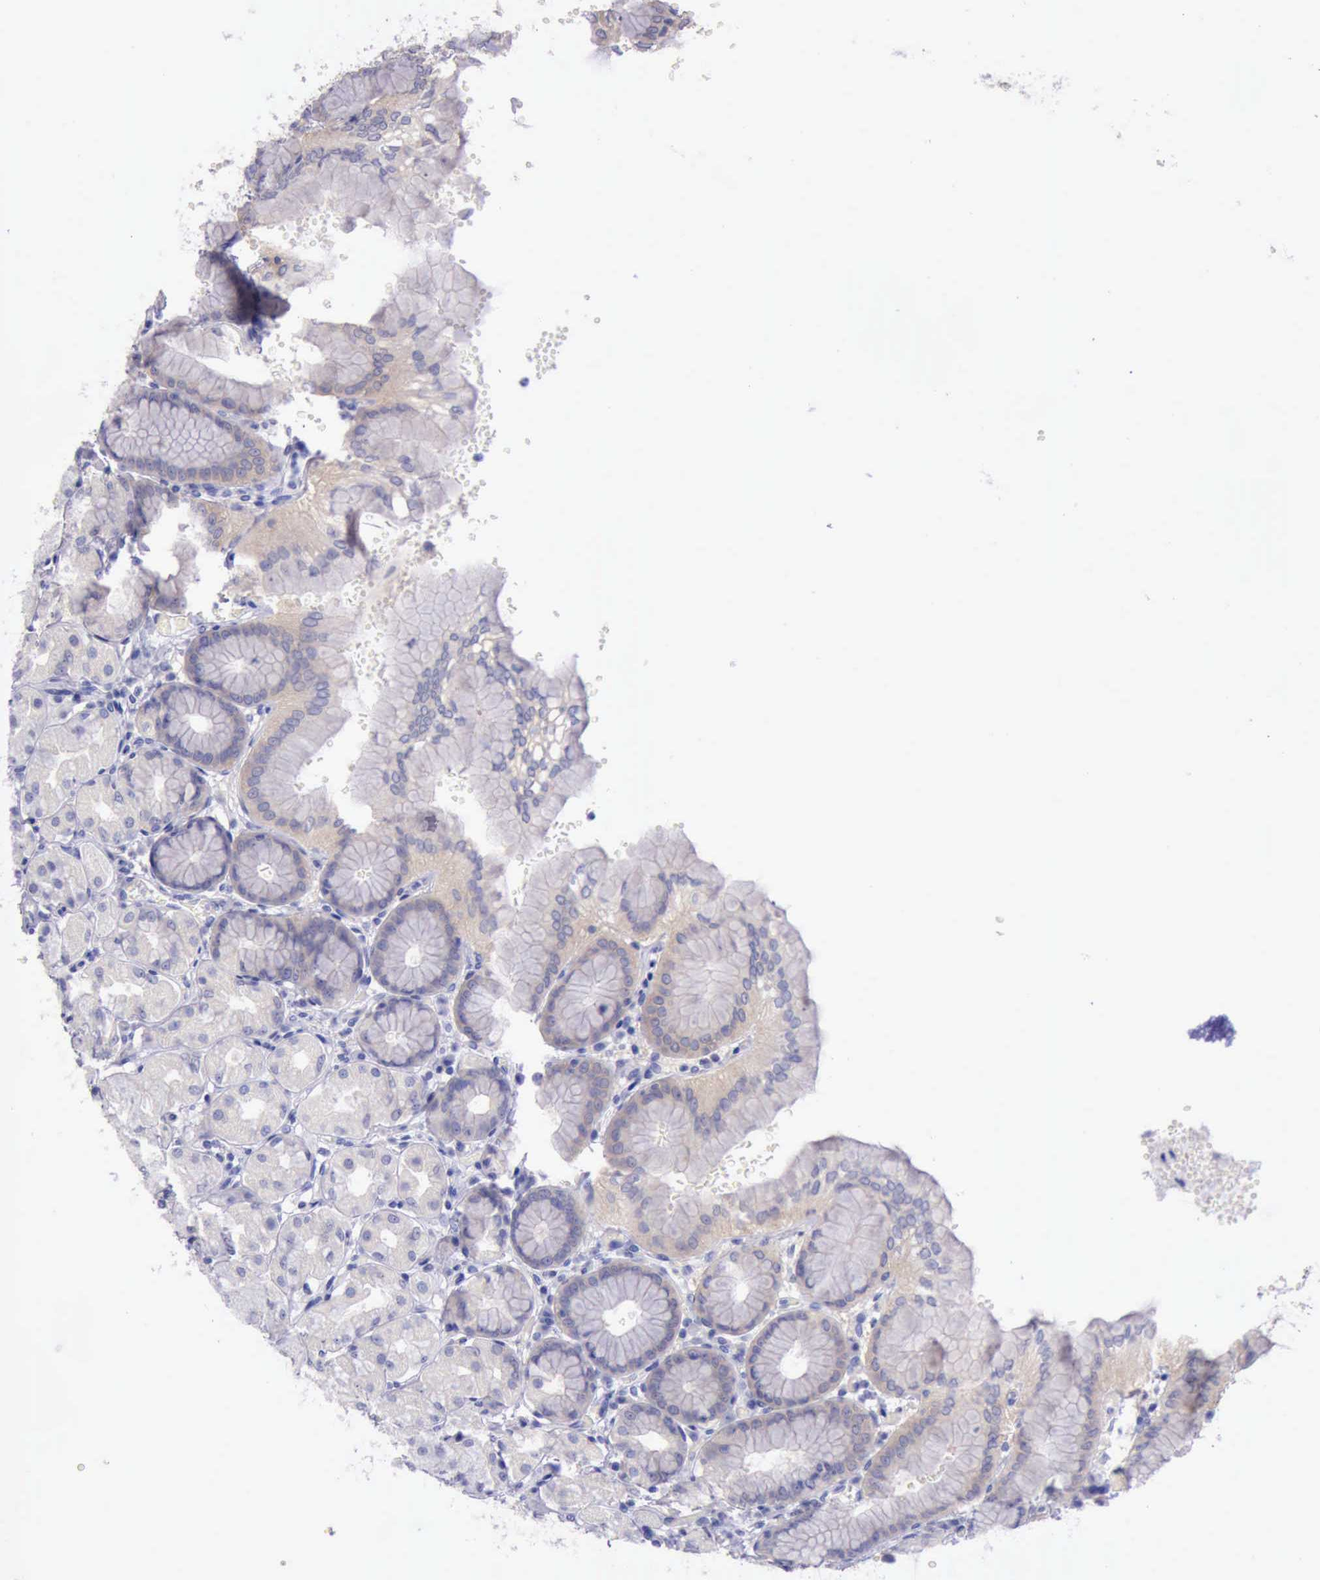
{"staining": {"intensity": "negative", "quantity": "none", "location": "none"}, "tissue": "stomach", "cell_type": "Glandular cells", "image_type": "normal", "snomed": [{"axis": "morphology", "description": "Normal tissue, NOS"}, {"axis": "topography", "description": "Stomach, upper"}, {"axis": "topography", "description": "Stomach"}], "caption": "The IHC micrograph has no significant staining in glandular cells of stomach.", "gene": "LRFN5", "patient": {"sex": "male", "age": 76}}